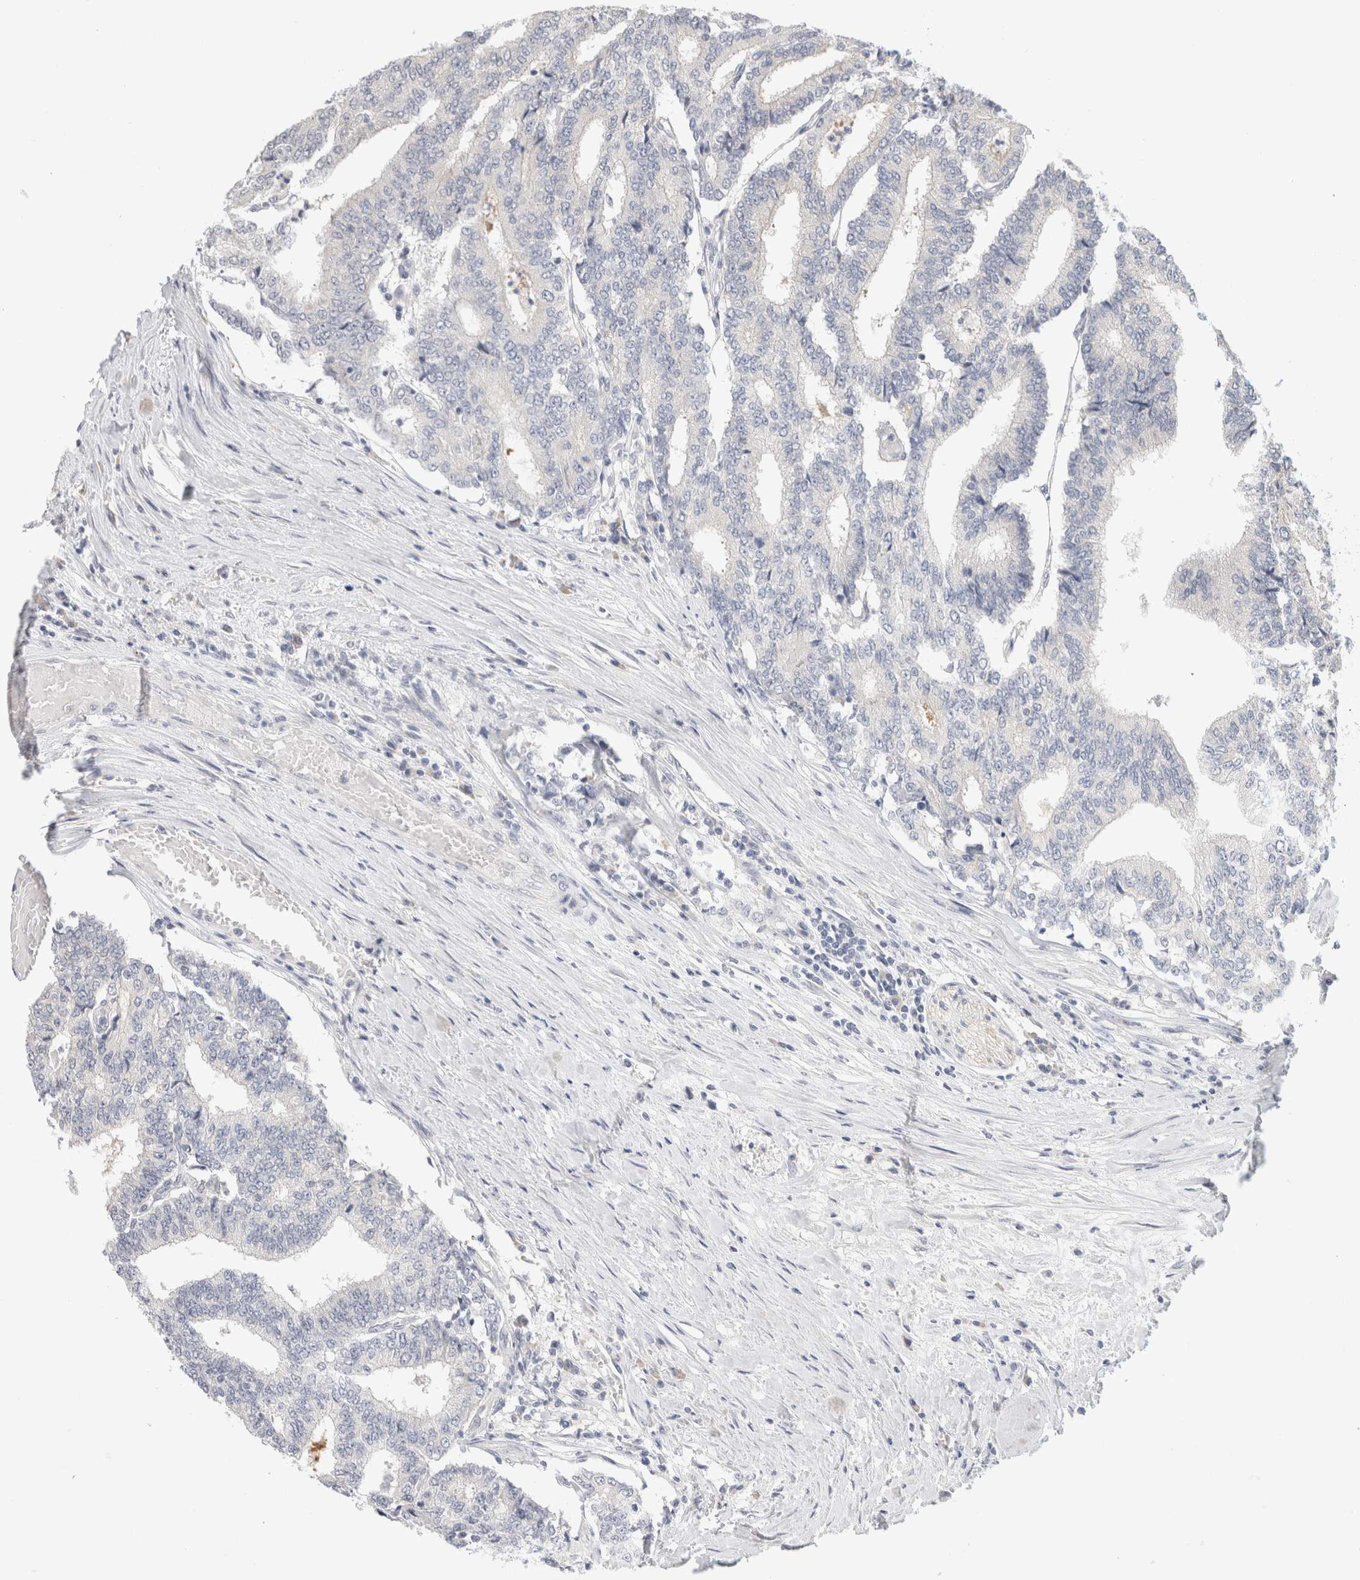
{"staining": {"intensity": "negative", "quantity": "none", "location": "none"}, "tissue": "prostate cancer", "cell_type": "Tumor cells", "image_type": "cancer", "snomed": [{"axis": "morphology", "description": "Normal tissue, NOS"}, {"axis": "morphology", "description": "Adenocarcinoma, High grade"}, {"axis": "topography", "description": "Prostate"}, {"axis": "topography", "description": "Seminal veicle"}], "caption": "Micrograph shows no protein positivity in tumor cells of prostate cancer (high-grade adenocarcinoma) tissue.", "gene": "CHRM4", "patient": {"sex": "male", "age": 55}}